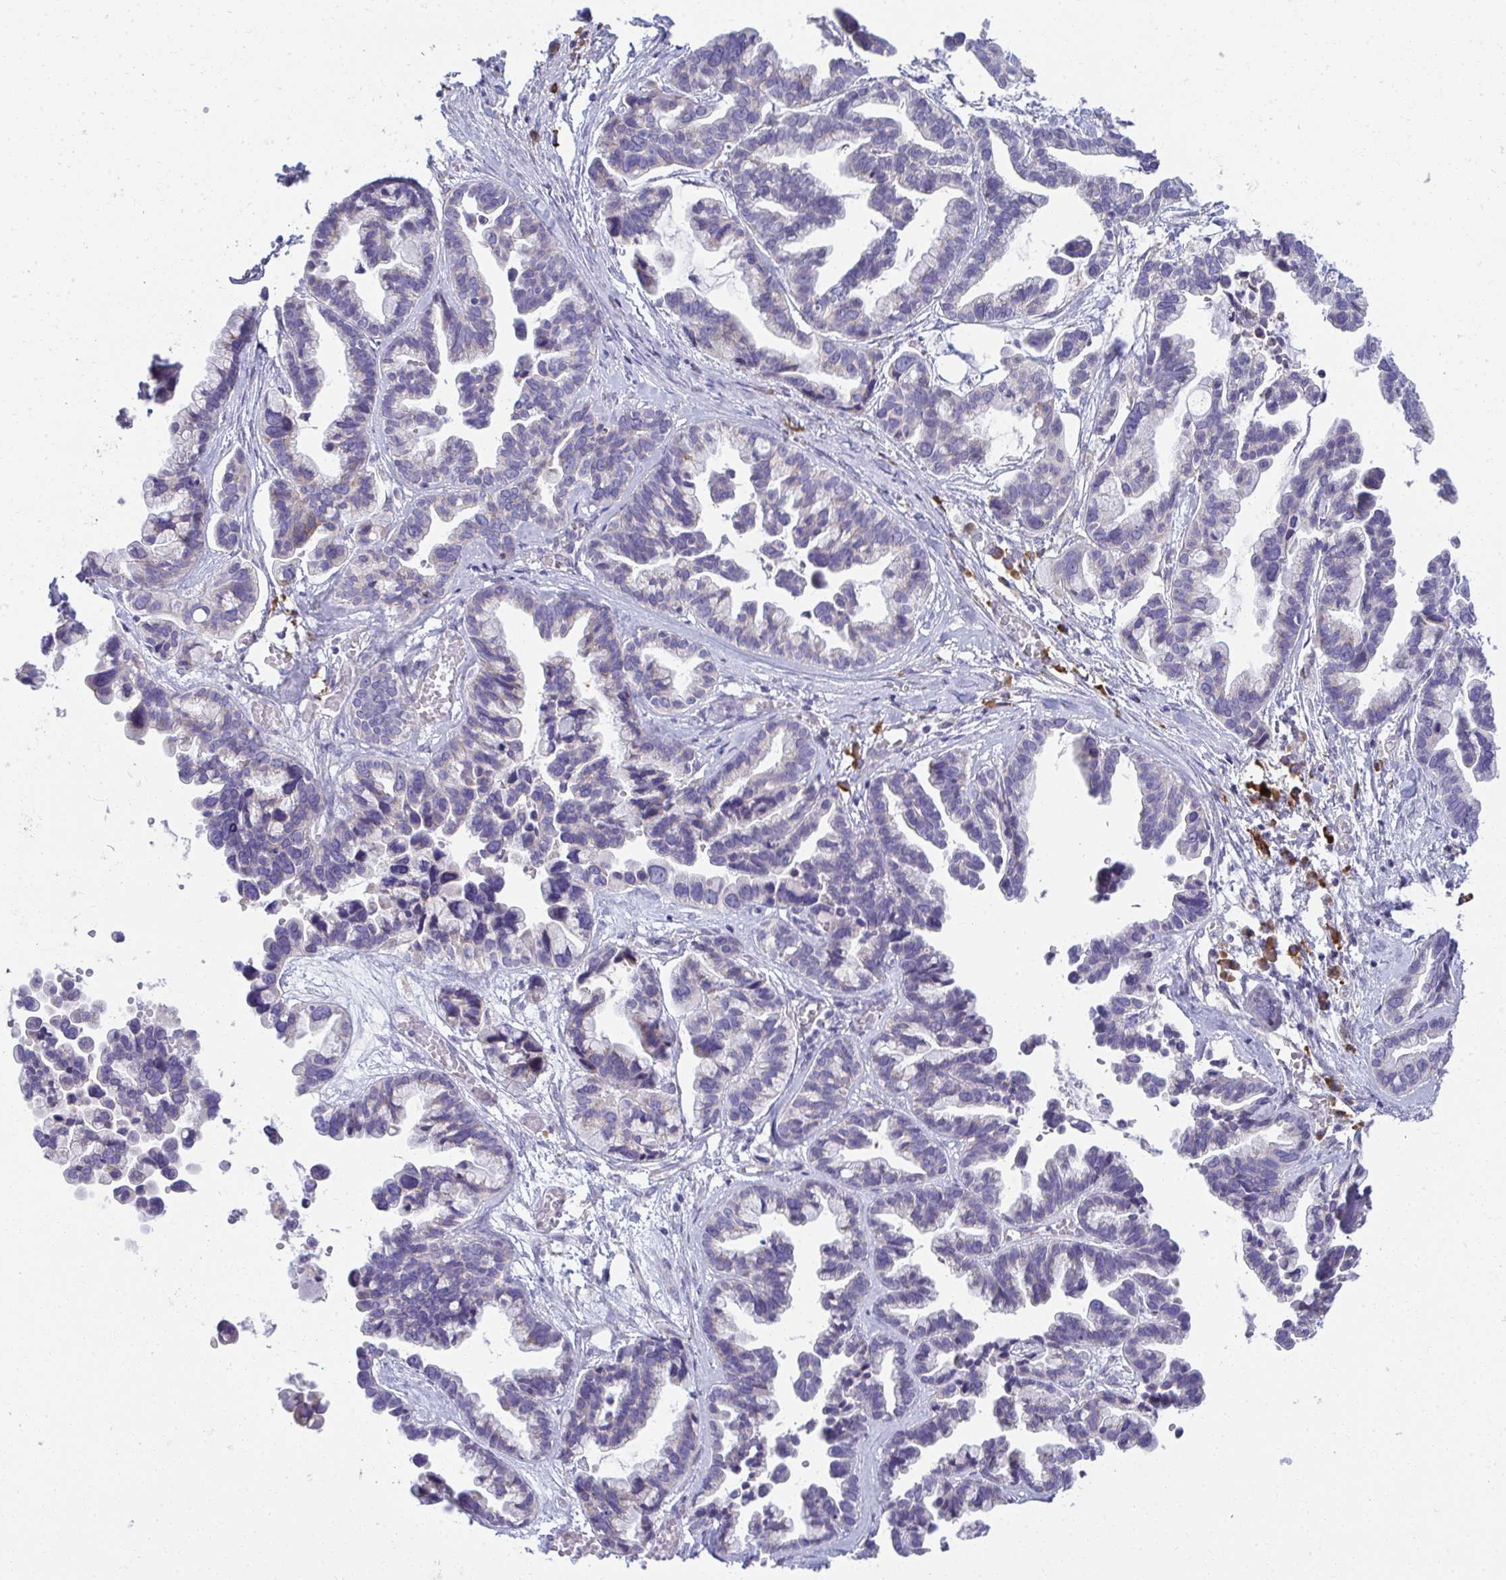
{"staining": {"intensity": "negative", "quantity": "none", "location": "none"}, "tissue": "ovarian cancer", "cell_type": "Tumor cells", "image_type": "cancer", "snomed": [{"axis": "morphology", "description": "Cystadenocarcinoma, serous, NOS"}, {"axis": "topography", "description": "Ovary"}], "caption": "High power microscopy photomicrograph of an immunohistochemistry (IHC) micrograph of ovarian cancer, revealing no significant staining in tumor cells.", "gene": "FASLG", "patient": {"sex": "female", "age": 56}}